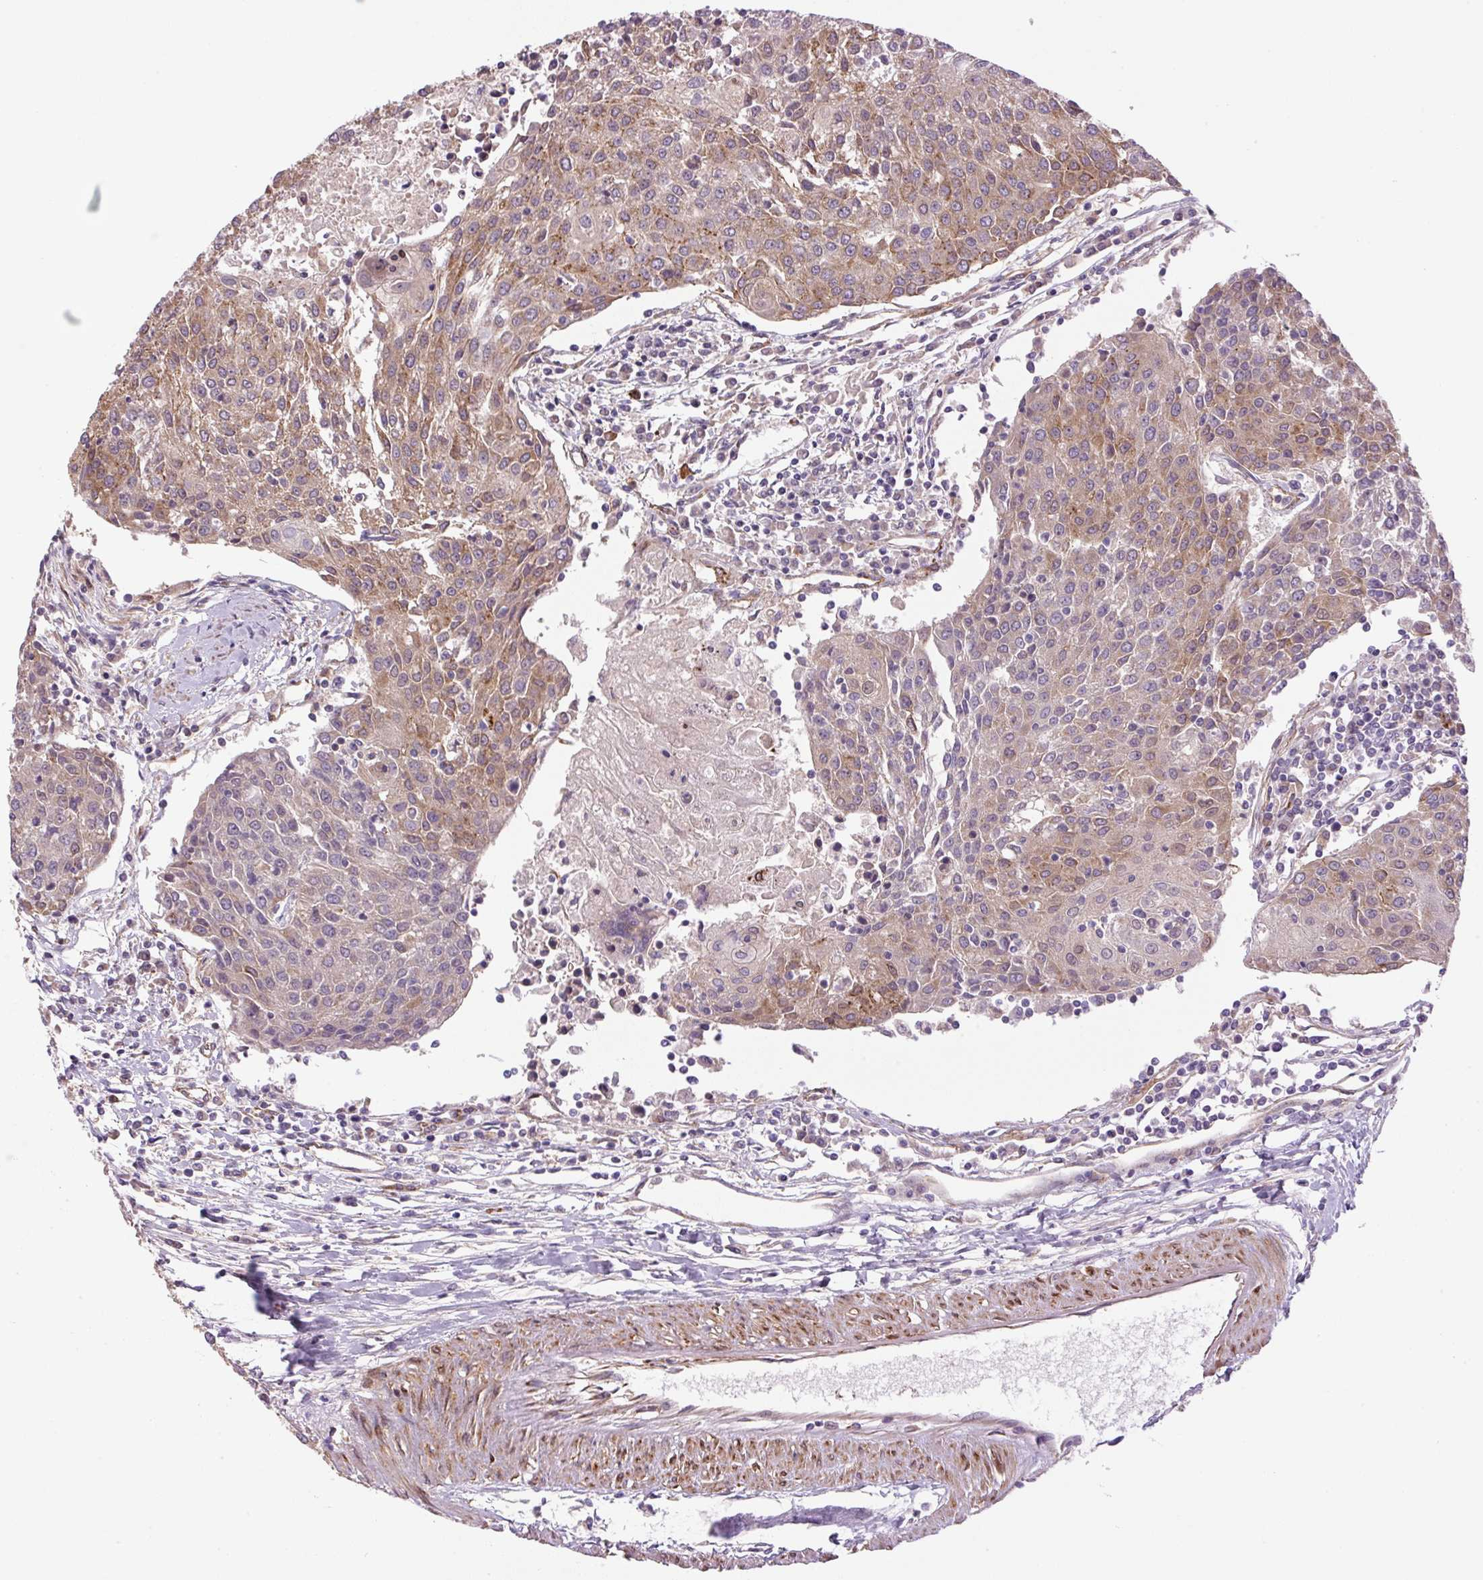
{"staining": {"intensity": "moderate", "quantity": "25%-75%", "location": "cytoplasmic/membranous"}, "tissue": "urothelial cancer", "cell_type": "Tumor cells", "image_type": "cancer", "snomed": [{"axis": "morphology", "description": "Urothelial carcinoma, High grade"}, {"axis": "topography", "description": "Urinary bladder"}], "caption": "High-power microscopy captured an IHC photomicrograph of urothelial cancer, revealing moderate cytoplasmic/membranous positivity in approximately 25%-75% of tumor cells.", "gene": "SEPTIN10", "patient": {"sex": "female", "age": 85}}